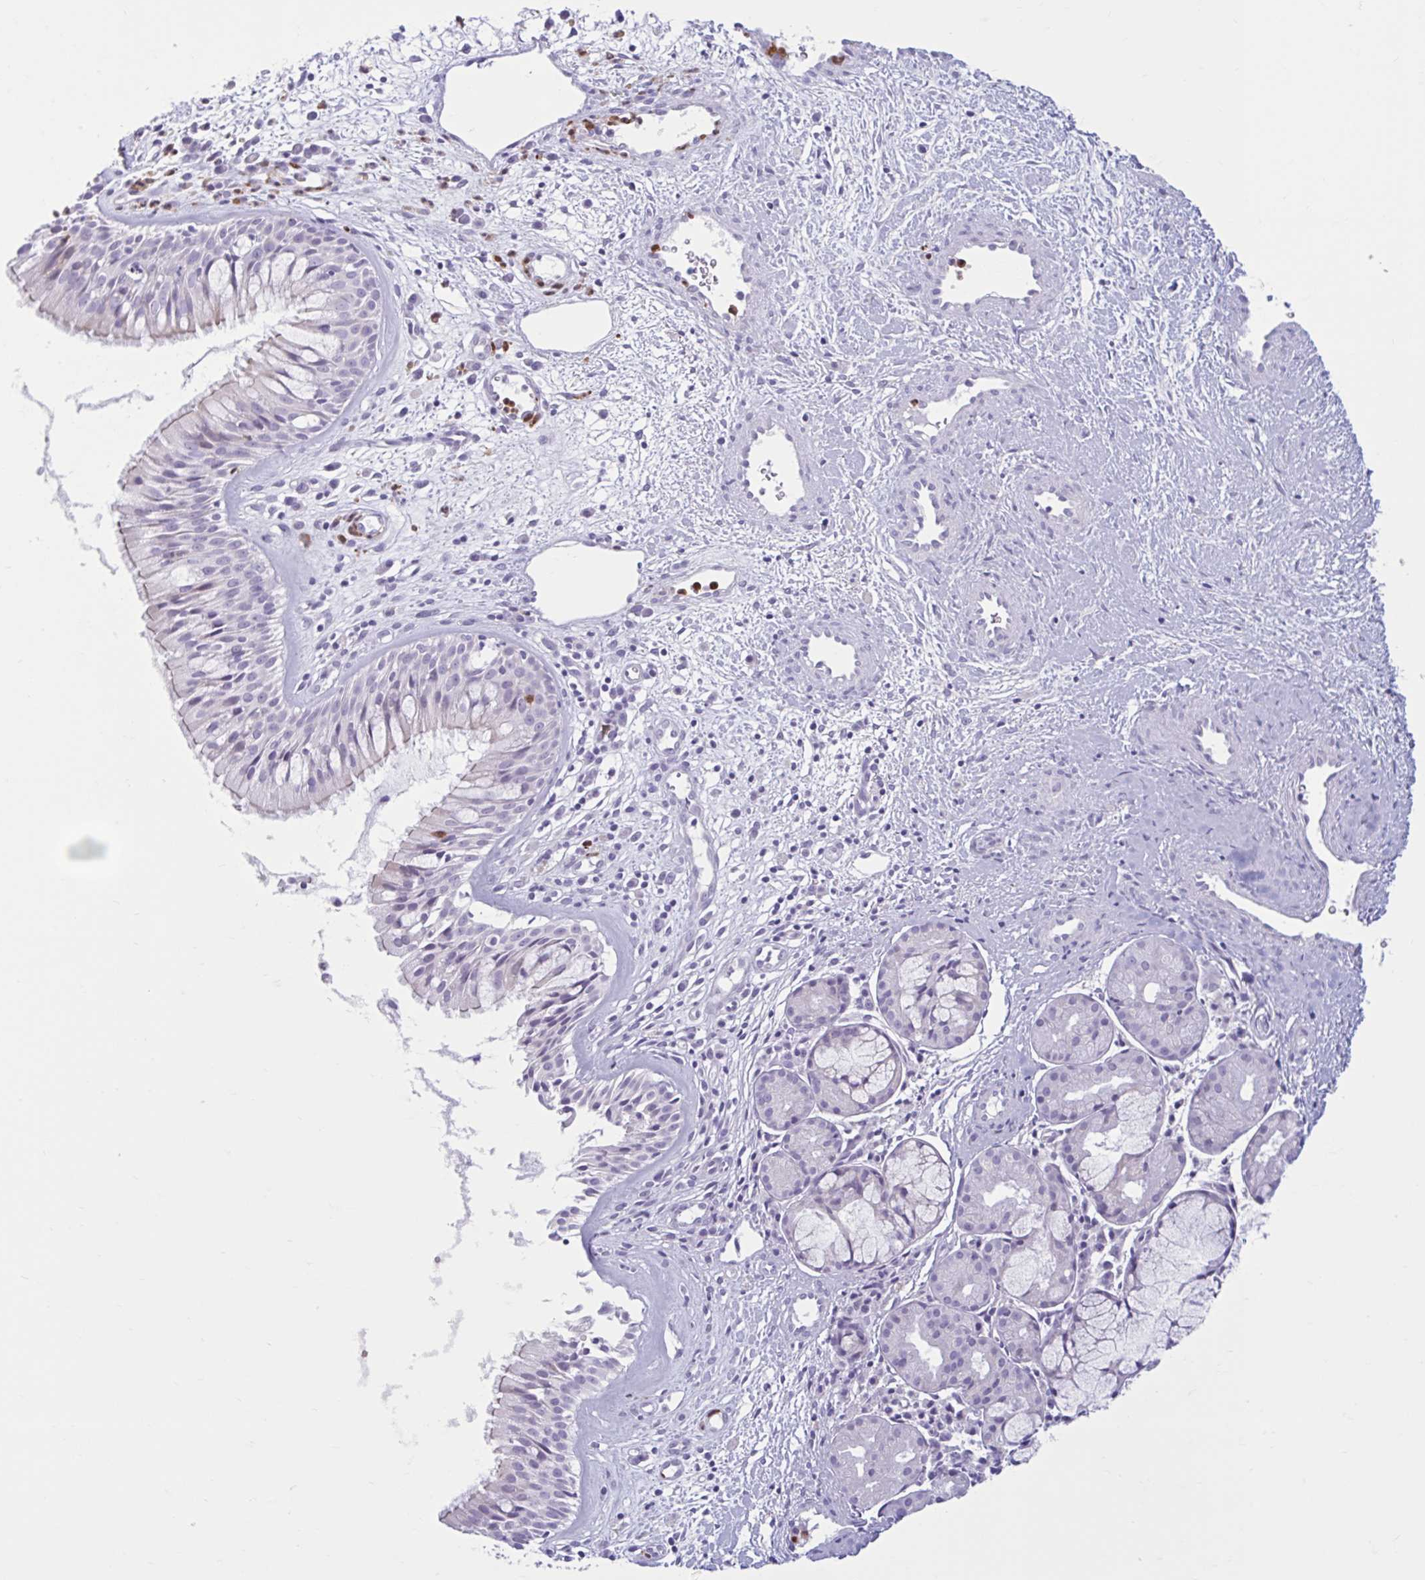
{"staining": {"intensity": "negative", "quantity": "none", "location": "none"}, "tissue": "nasopharynx", "cell_type": "Respiratory epithelial cells", "image_type": "normal", "snomed": [{"axis": "morphology", "description": "Normal tissue, NOS"}, {"axis": "topography", "description": "Nasopharynx"}], "caption": "Immunohistochemistry (IHC) of normal nasopharynx shows no staining in respiratory epithelial cells.", "gene": "CEP120", "patient": {"sex": "male", "age": 65}}